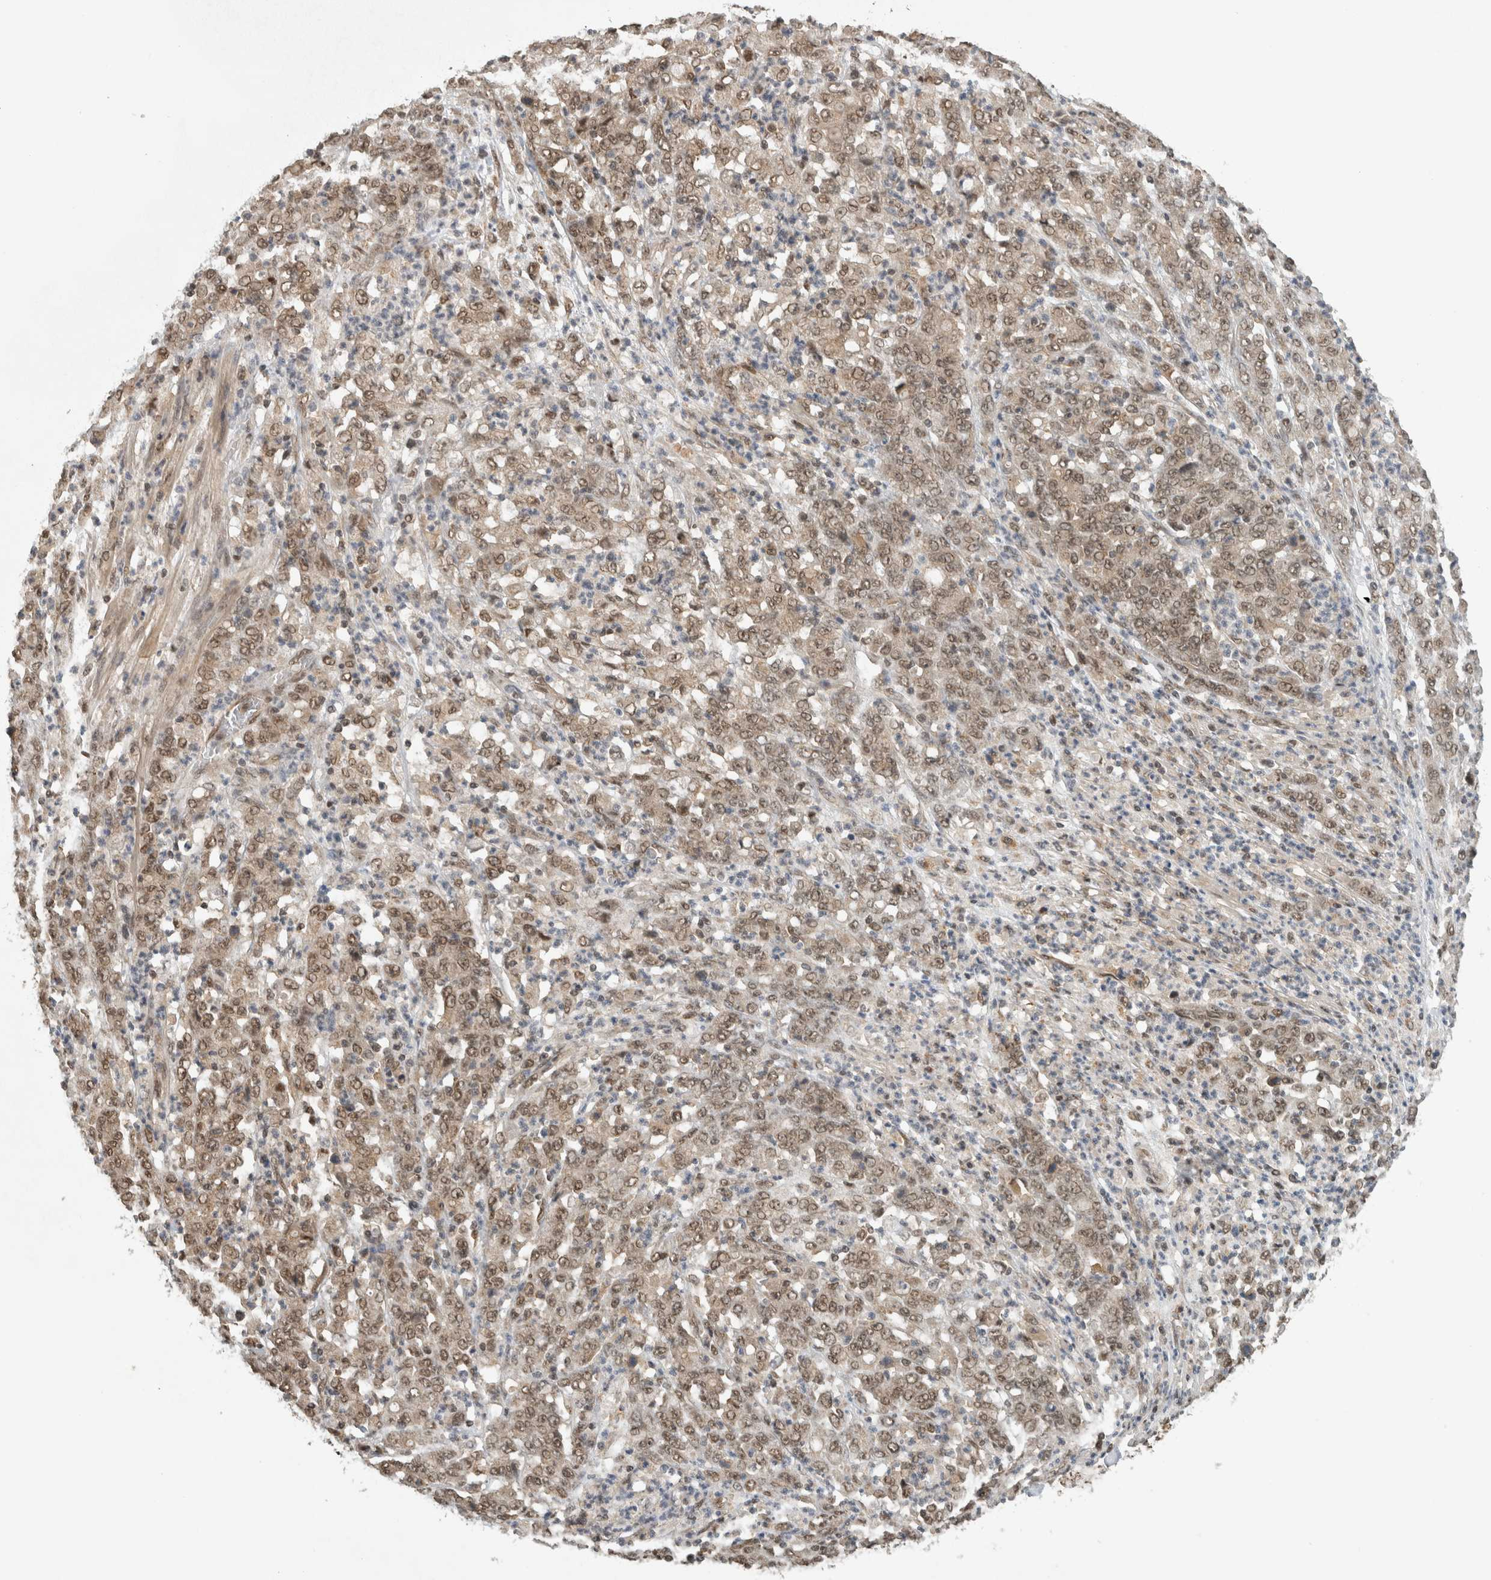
{"staining": {"intensity": "weak", "quantity": ">75%", "location": "cytoplasmic/membranous,nuclear"}, "tissue": "stomach cancer", "cell_type": "Tumor cells", "image_type": "cancer", "snomed": [{"axis": "morphology", "description": "Adenocarcinoma, NOS"}, {"axis": "topography", "description": "Stomach, lower"}], "caption": "Tumor cells reveal weak cytoplasmic/membranous and nuclear staining in about >75% of cells in adenocarcinoma (stomach).", "gene": "C1orf21", "patient": {"sex": "female", "age": 71}}